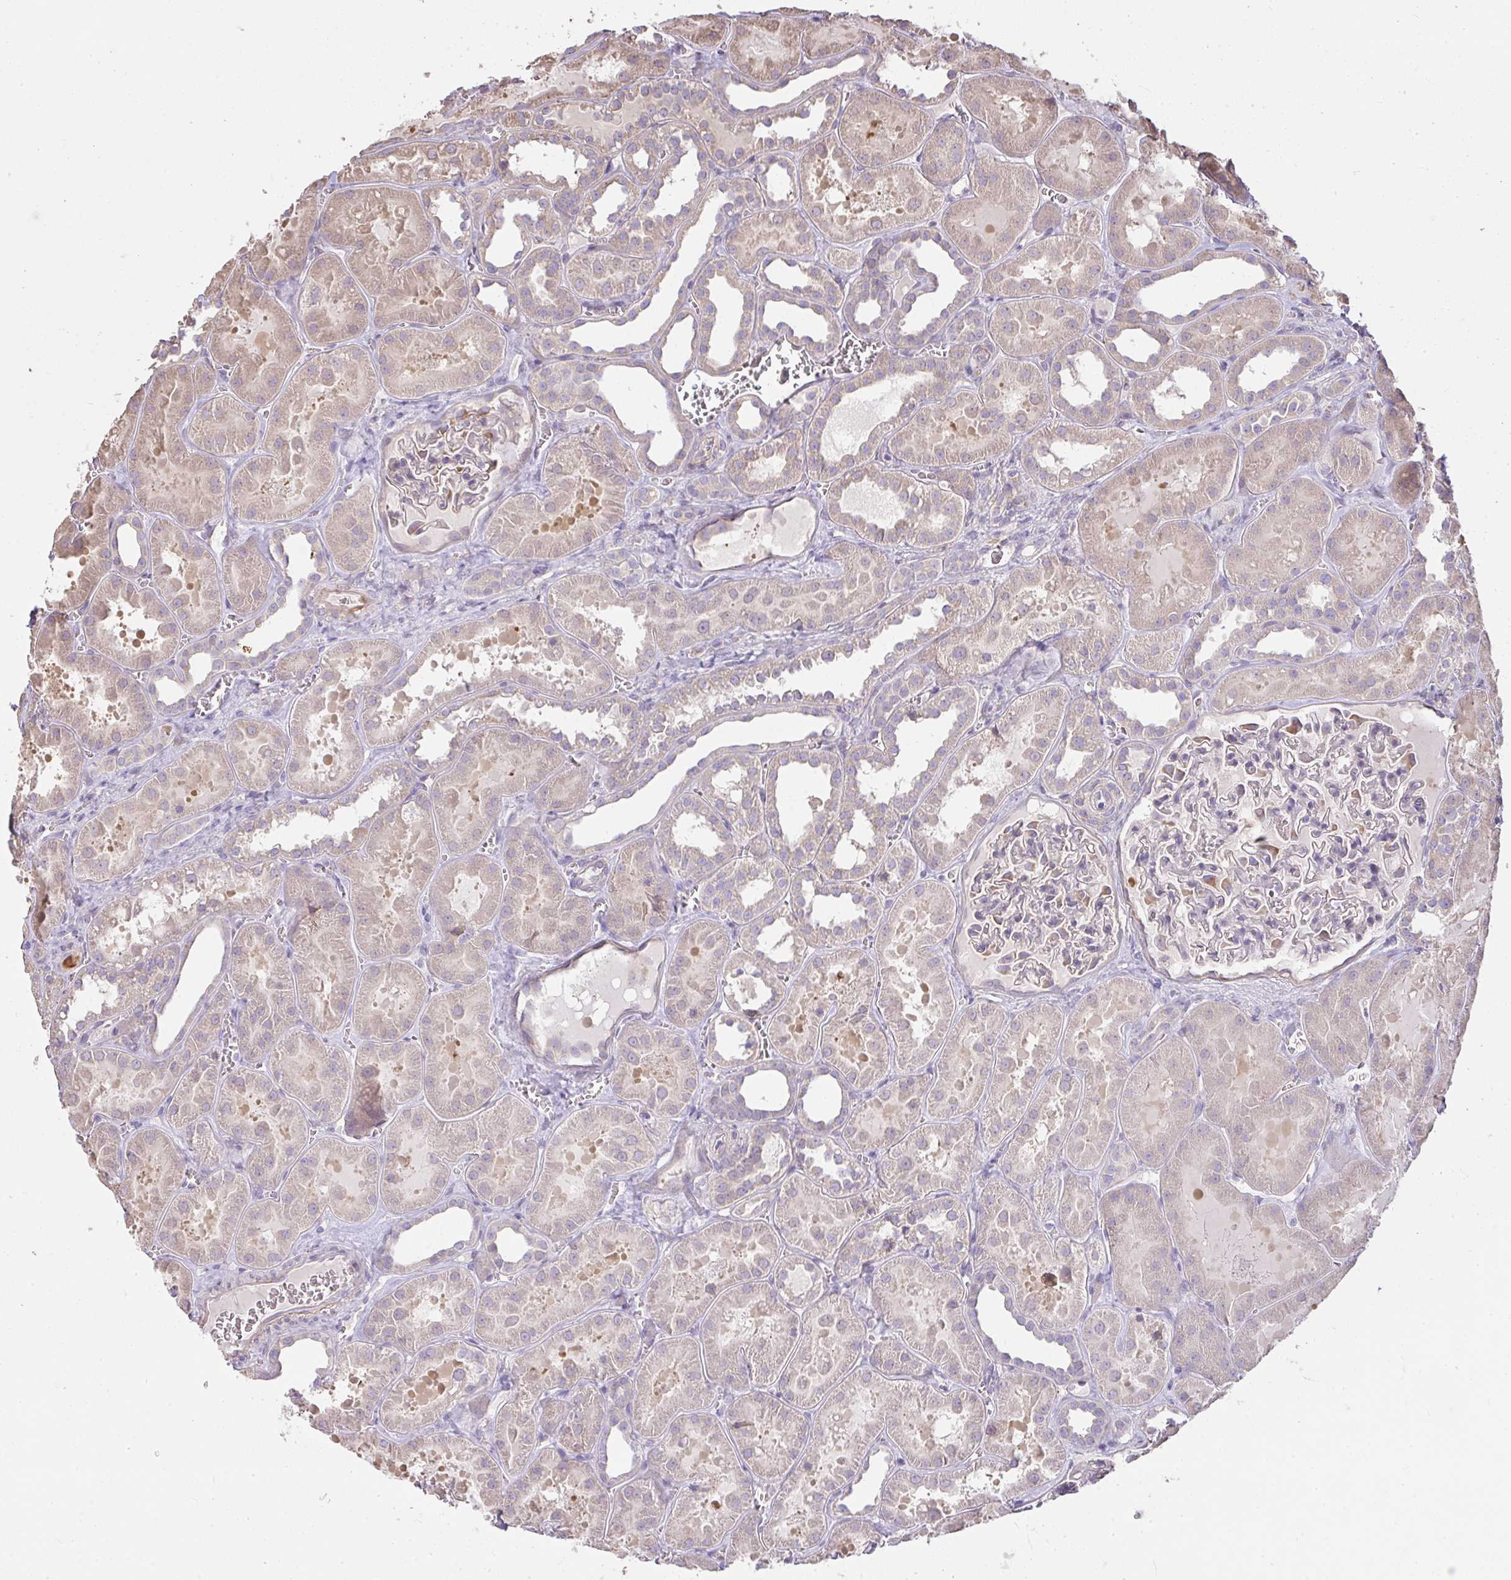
{"staining": {"intensity": "moderate", "quantity": "<25%", "location": "cytoplasmic/membranous"}, "tissue": "kidney", "cell_type": "Cells in glomeruli", "image_type": "normal", "snomed": [{"axis": "morphology", "description": "Normal tissue, NOS"}, {"axis": "topography", "description": "Kidney"}], "caption": "Cells in glomeruli exhibit moderate cytoplasmic/membranous staining in about <25% of cells in normal kidney.", "gene": "BRINP3", "patient": {"sex": "female", "age": 41}}